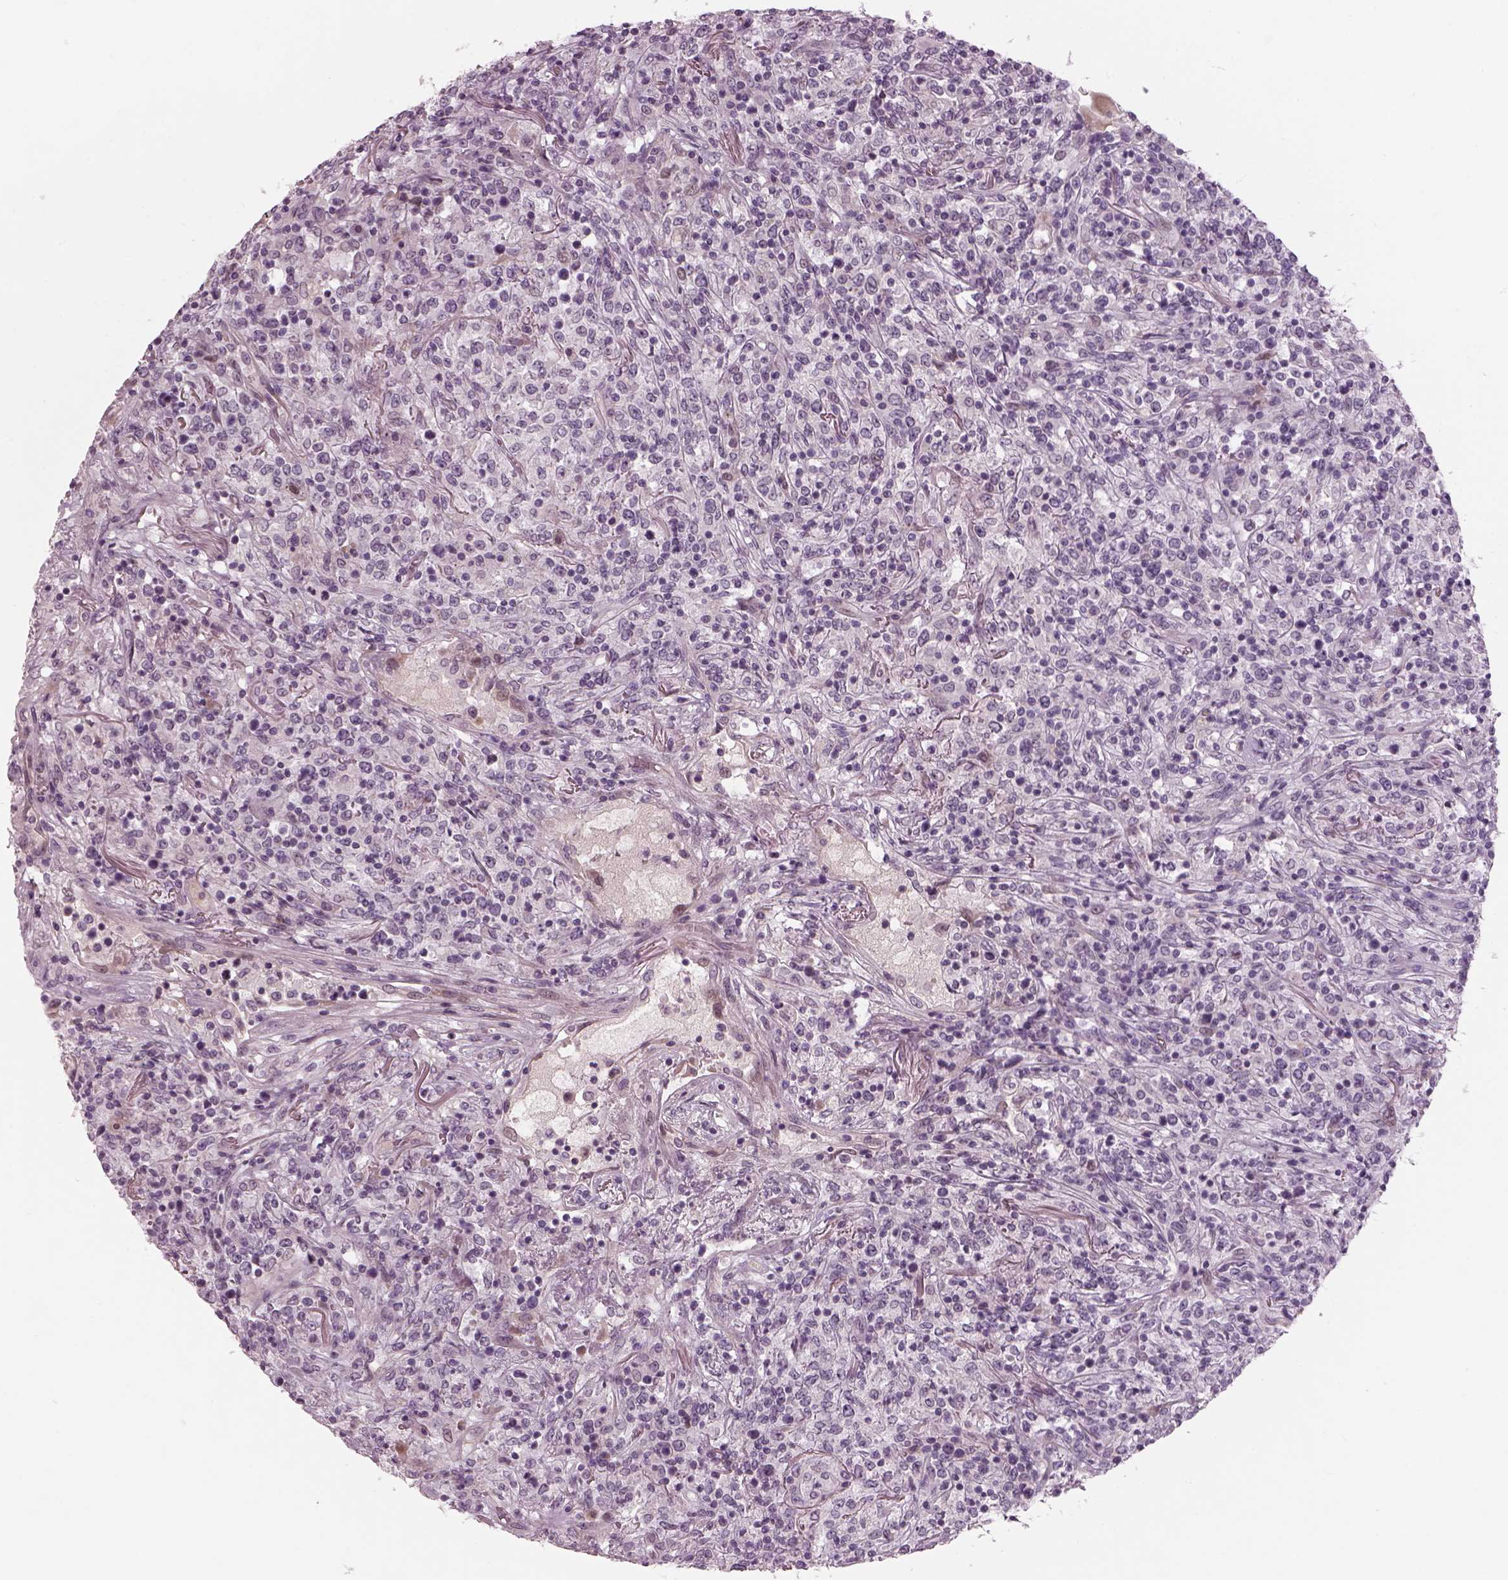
{"staining": {"intensity": "negative", "quantity": "none", "location": "none"}, "tissue": "lymphoma", "cell_type": "Tumor cells", "image_type": "cancer", "snomed": [{"axis": "morphology", "description": "Malignant lymphoma, non-Hodgkin's type, High grade"}, {"axis": "topography", "description": "Lung"}], "caption": "Tumor cells are negative for brown protein staining in malignant lymphoma, non-Hodgkin's type (high-grade). The staining is performed using DAB brown chromogen with nuclei counter-stained in using hematoxylin.", "gene": "PENK", "patient": {"sex": "male", "age": 79}}